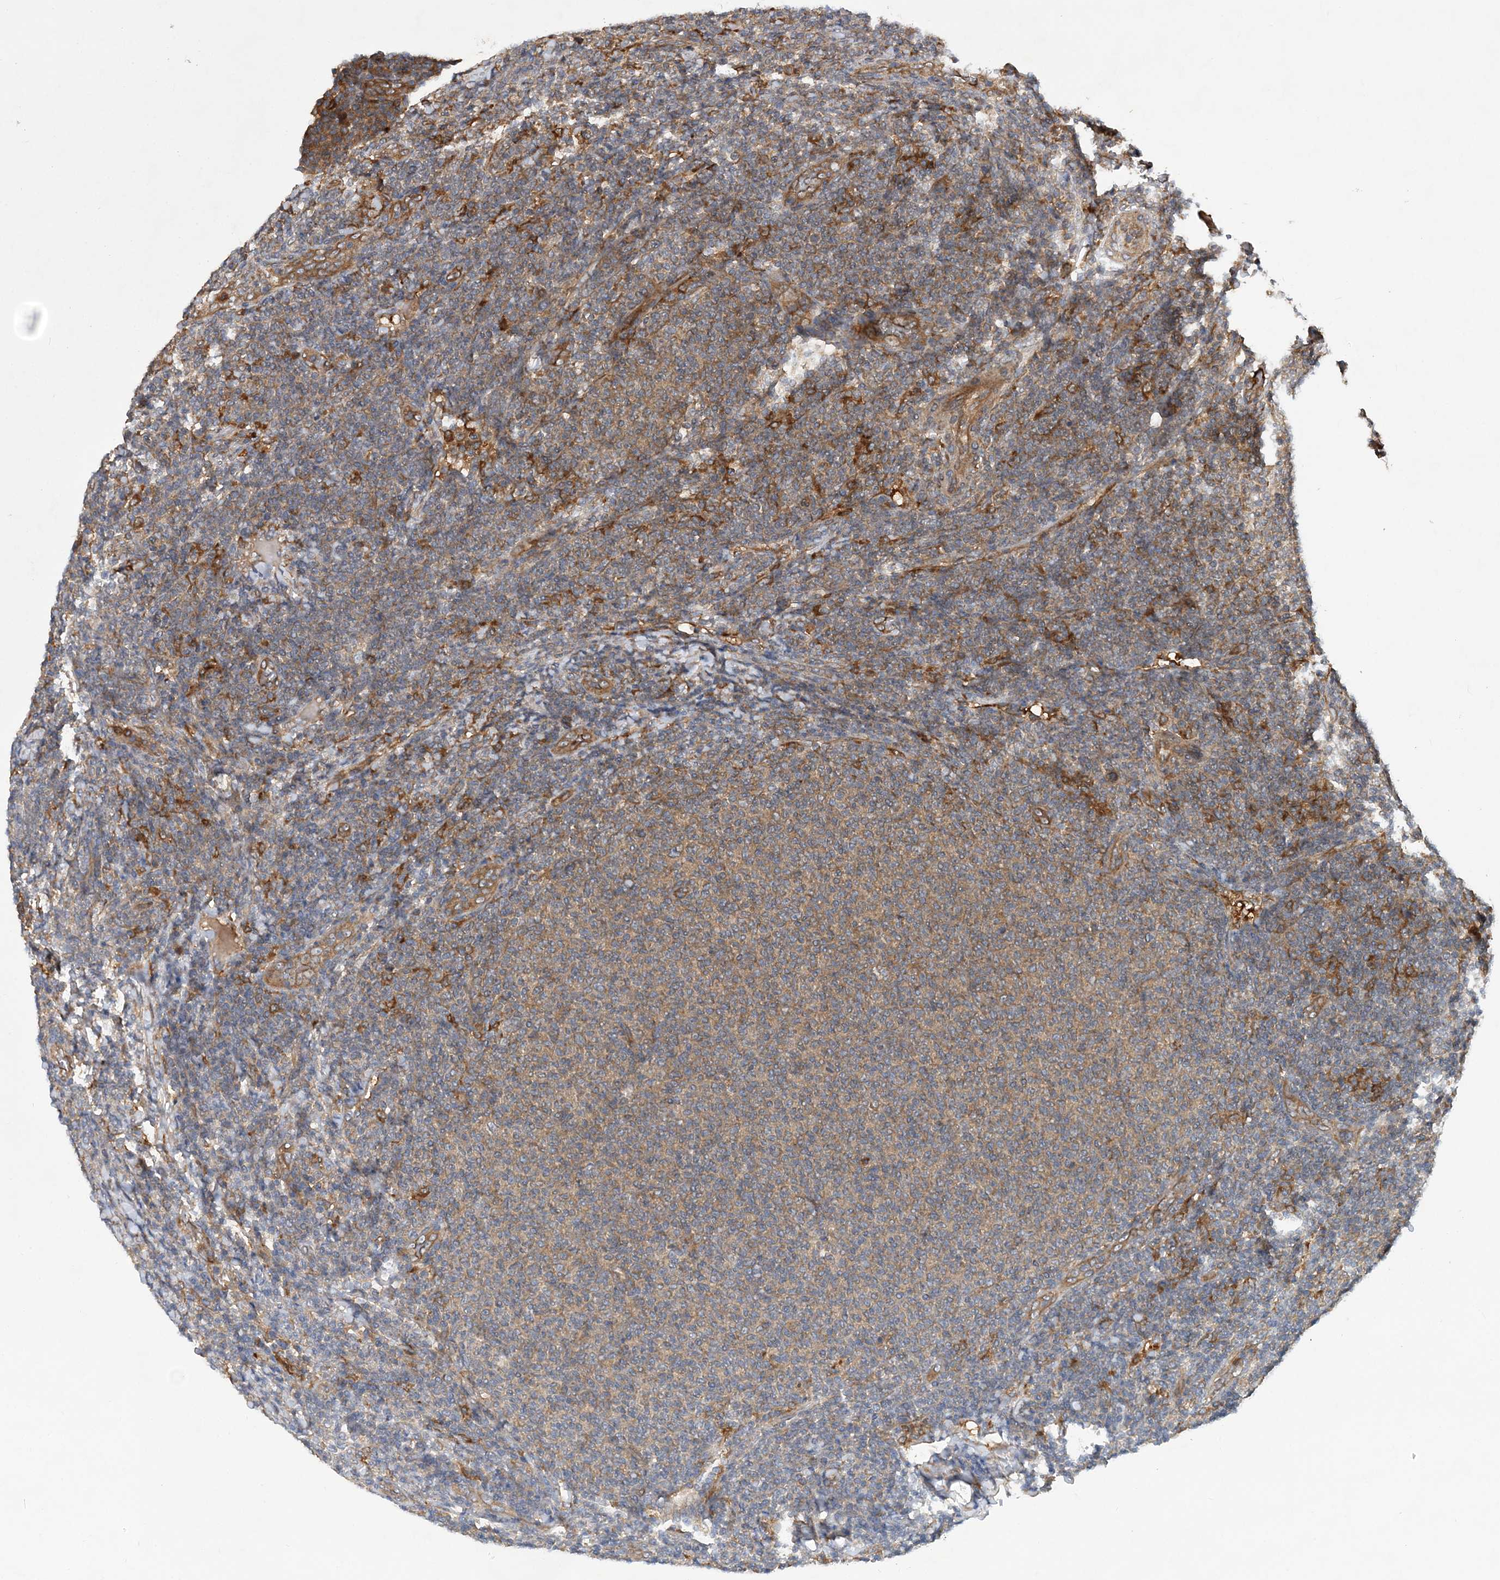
{"staining": {"intensity": "weak", "quantity": "25%-75%", "location": "cytoplasmic/membranous"}, "tissue": "lymphoma", "cell_type": "Tumor cells", "image_type": "cancer", "snomed": [{"axis": "morphology", "description": "Malignant lymphoma, non-Hodgkin's type, Low grade"}, {"axis": "topography", "description": "Lymph node"}], "caption": "Immunohistochemistry (IHC) (DAB) staining of low-grade malignant lymphoma, non-Hodgkin's type shows weak cytoplasmic/membranous protein positivity in about 25%-75% of tumor cells.", "gene": "ATG3", "patient": {"sex": "male", "age": 66}}